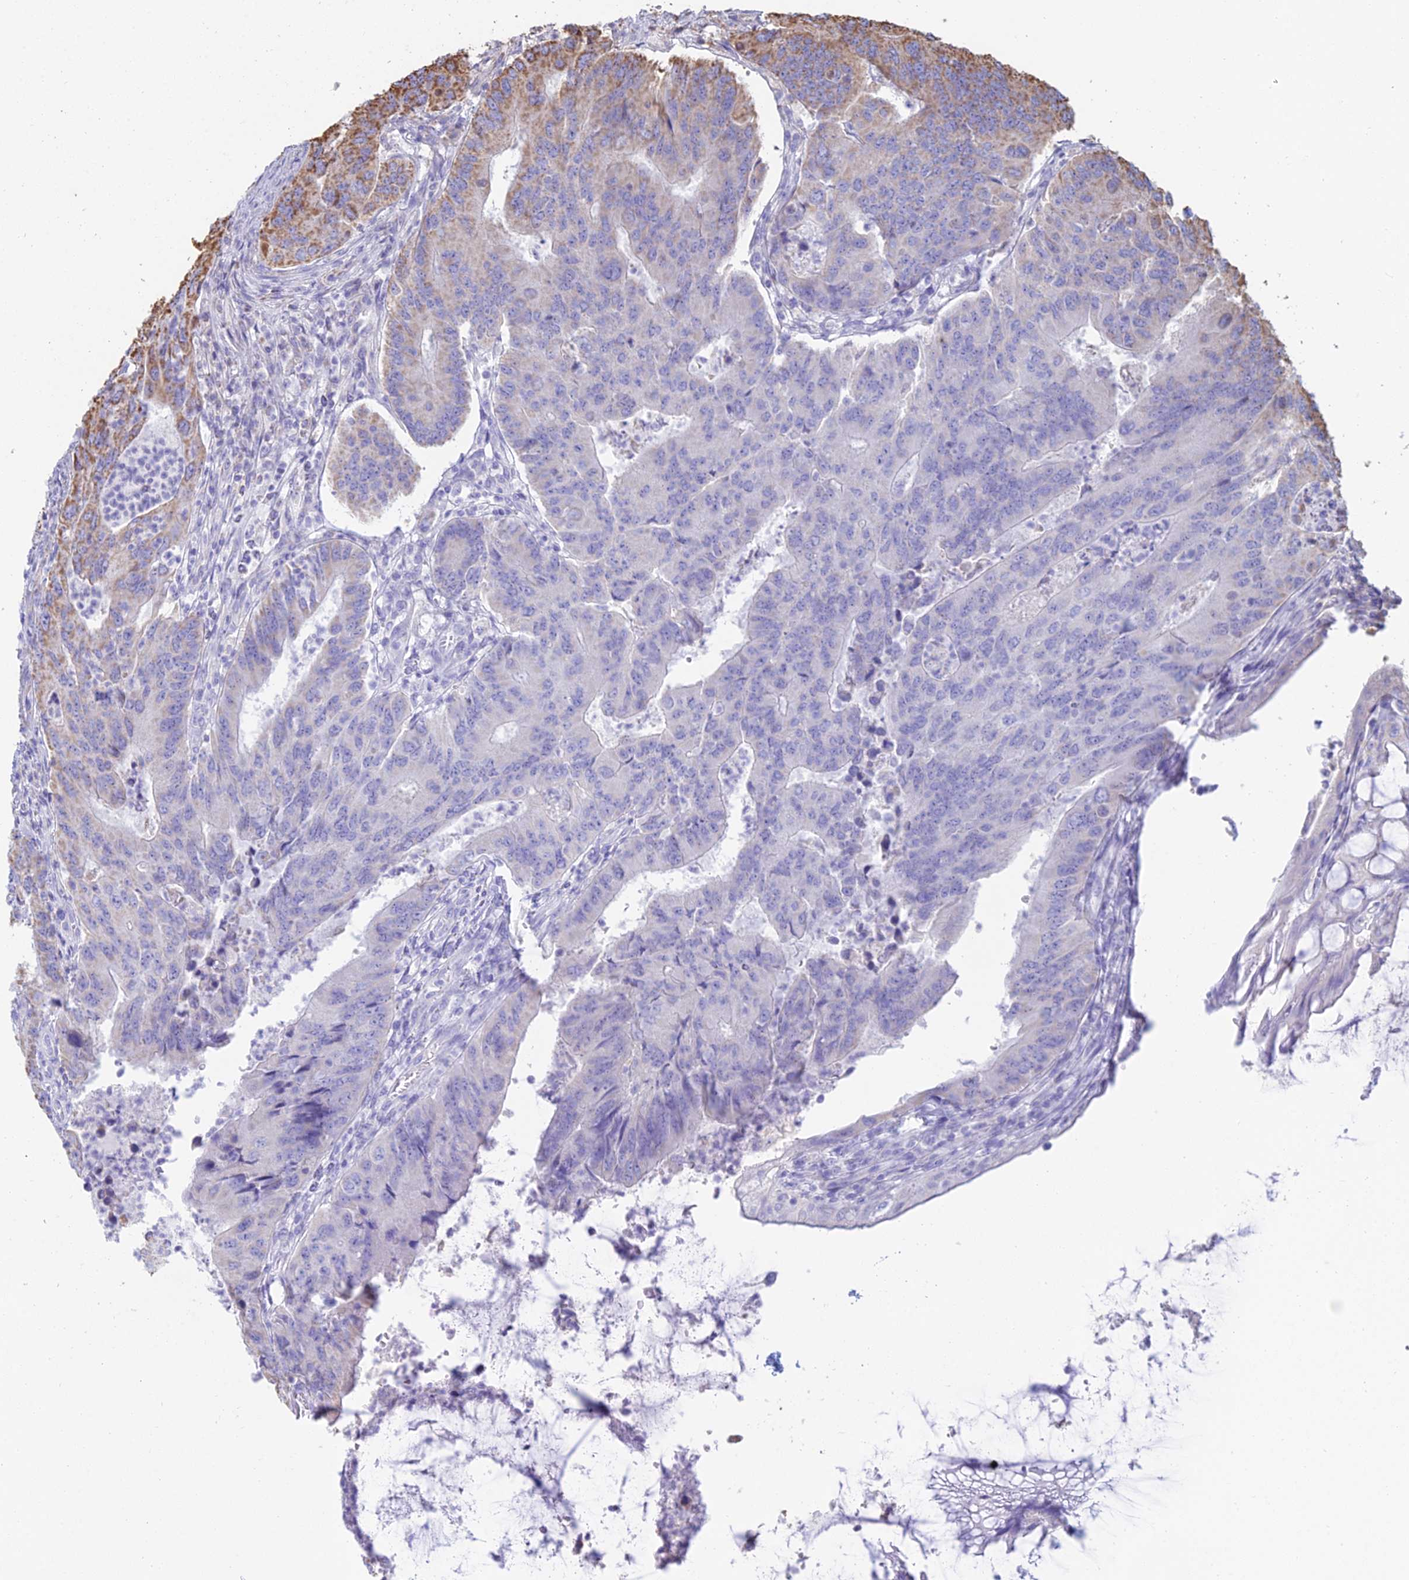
{"staining": {"intensity": "moderate", "quantity": "<25%", "location": "cytoplasmic/membranous"}, "tissue": "colorectal cancer", "cell_type": "Tumor cells", "image_type": "cancer", "snomed": [{"axis": "morphology", "description": "Adenocarcinoma, NOS"}, {"axis": "topography", "description": "Colon"}], "caption": "This is a micrograph of IHC staining of adenocarcinoma (colorectal), which shows moderate staining in the cytoplasmic/membranous of tumor cells.", "gene": "OR2W3", "patient": {"sex": "female", "age": 67}}